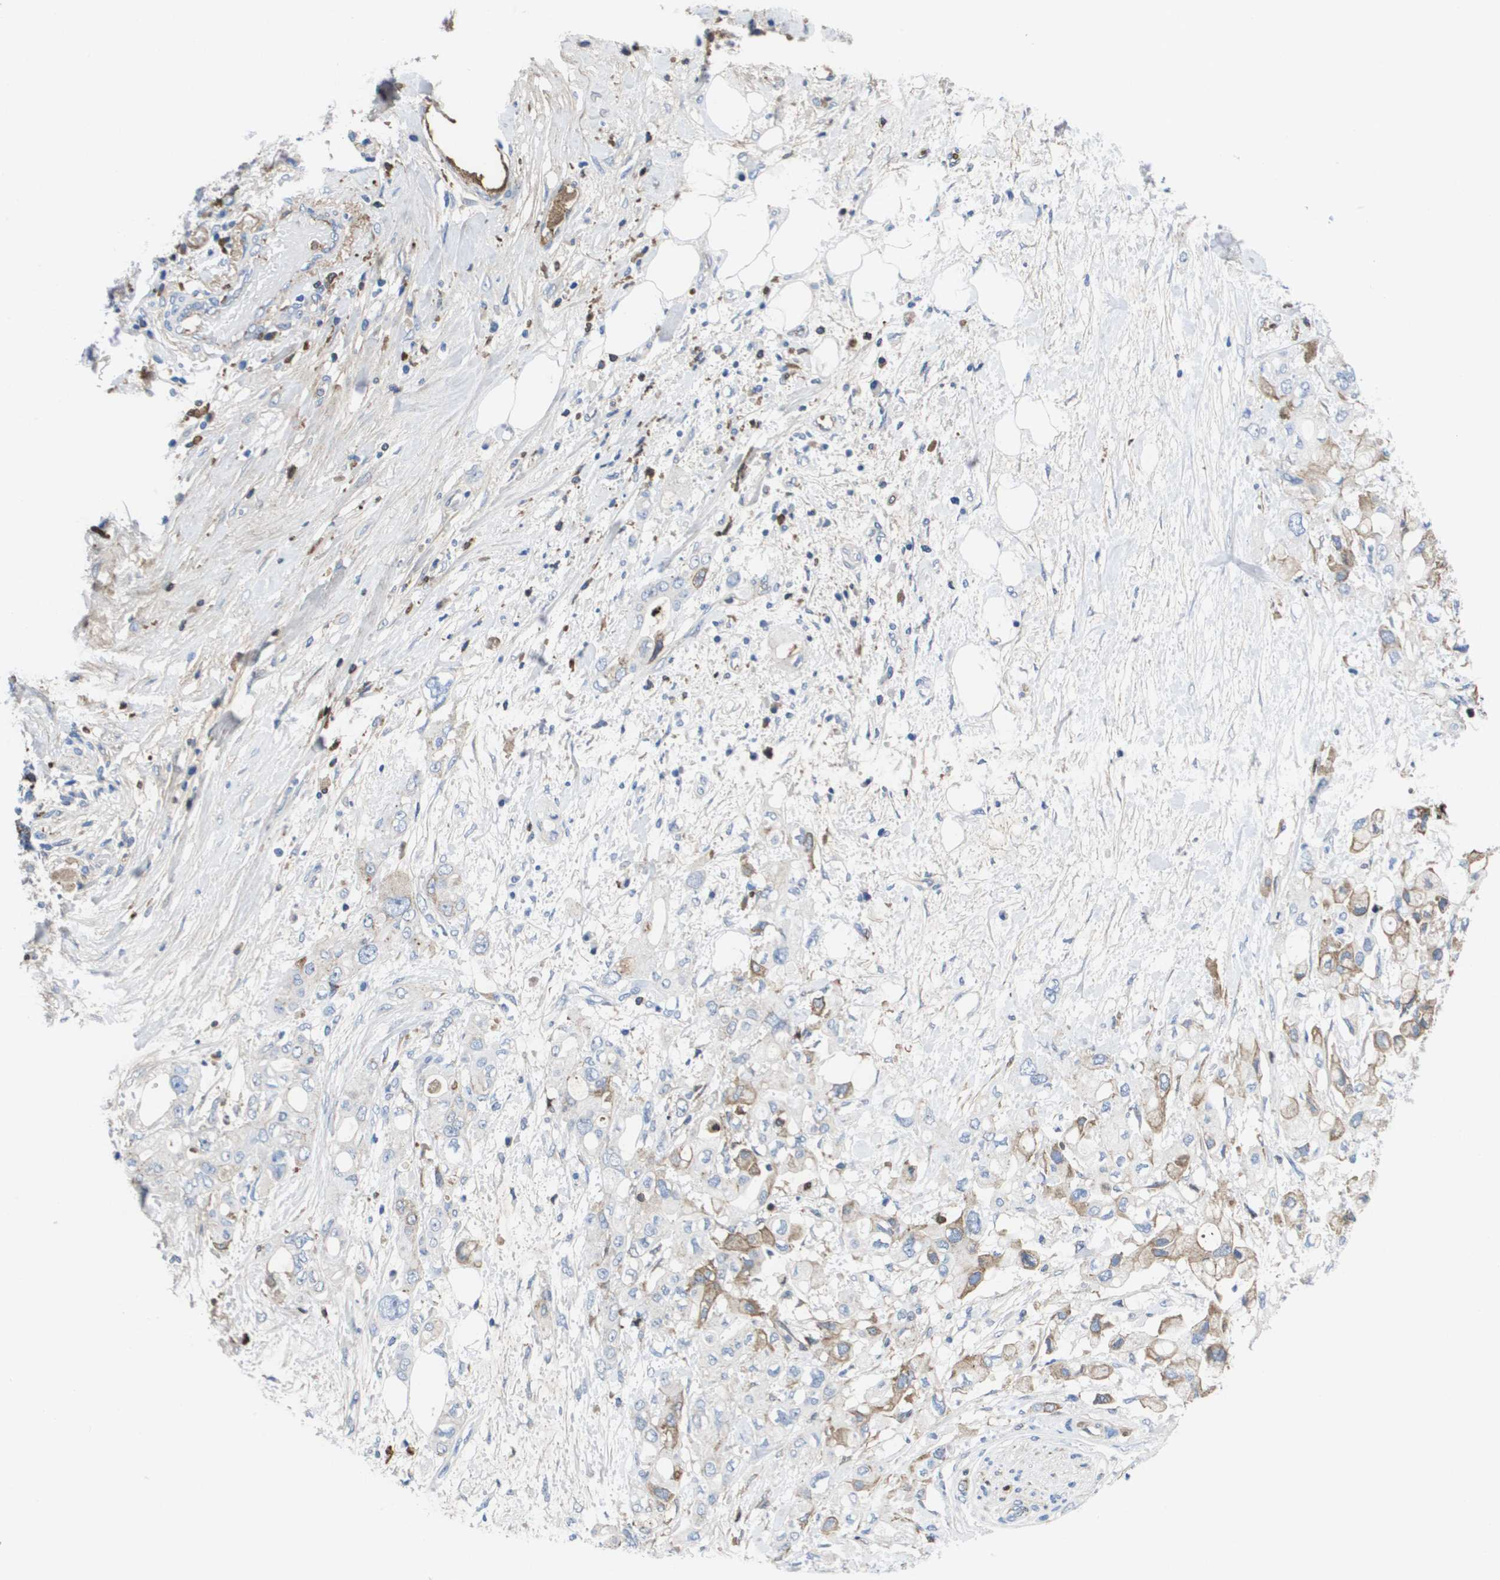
{"staining": {"intensity": "weak", "quantity": "25%-75%", "location": "cytoplasmic/membranous"}, "tissue": "pancreatic cancer", "cell_type": "Tumor cells", "image_type": "cancer", "snomed": [{"axis": "morphology", "description": "Adenocarcinoma, NOS"}, {"axis": "topography", "description": "Pancreas"}], "caption": "Immunohistochemical staining of pancreatic adenocarcinoma reveals weak cytoplasmic/membranous protein positivity in about 25%-75% of tumor cells.", "gene": "SERPINC1", "patient": {"sex": "female", "age": 56}}